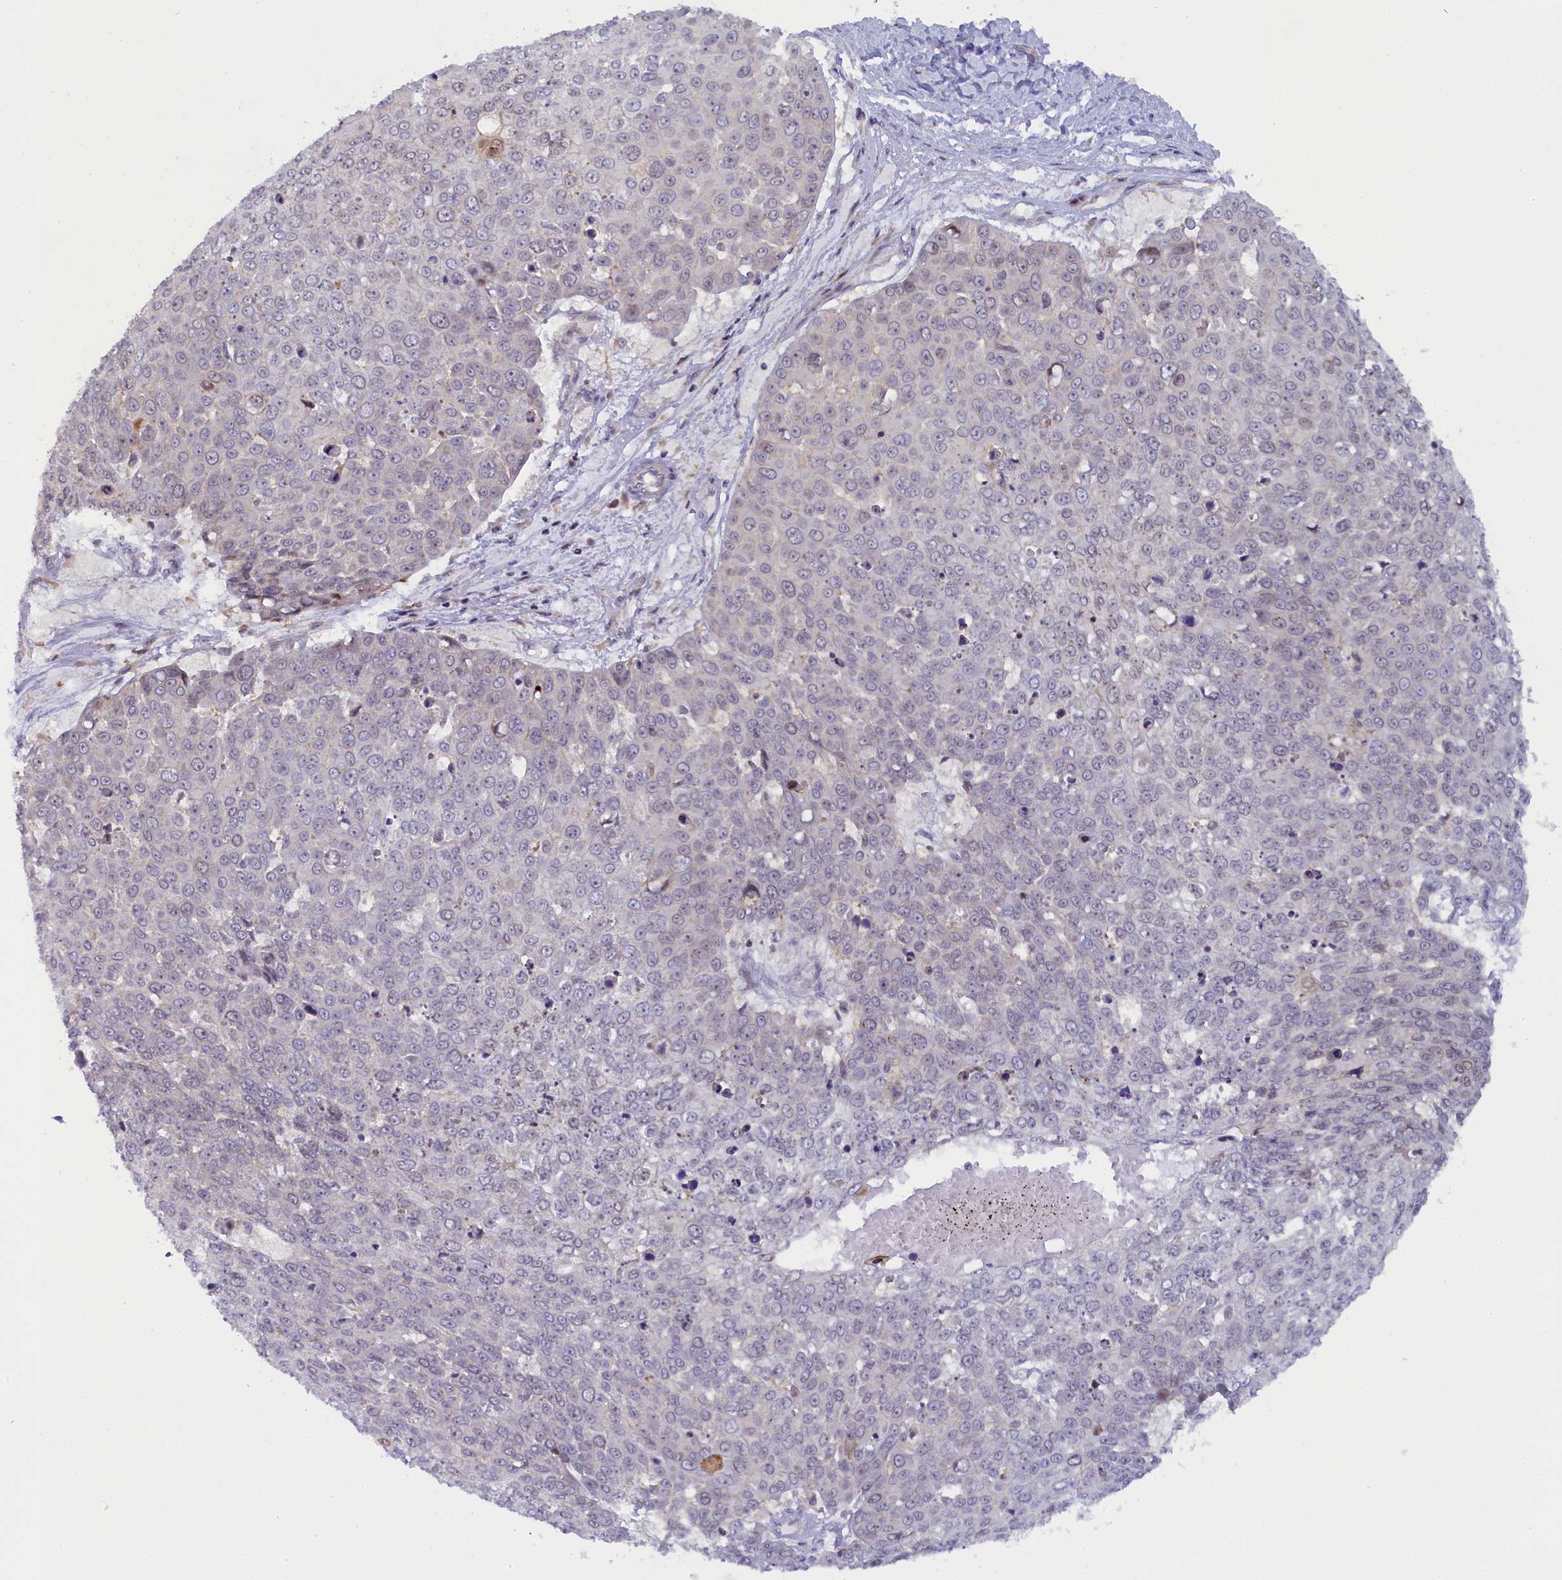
{"staining": {"intensity": "negative", "quantity": "none", "location": "none"}, "tissue": "skin cancer", "cell_type": "Tumor cells", "image_type": "cancer", "snomed": [{"axis": "morphology", "description": "Squamous cell carcinoma, NOS"}, {"axis": "topography", "description": "Skin"}], "caption": "Skin cancer (squamous cell carcinoma) was stained to show a protein in brown. There is no significant positivity in tumor cells.", "gene": "CCL23", "patient": {"sex": "male", "age": 71}}